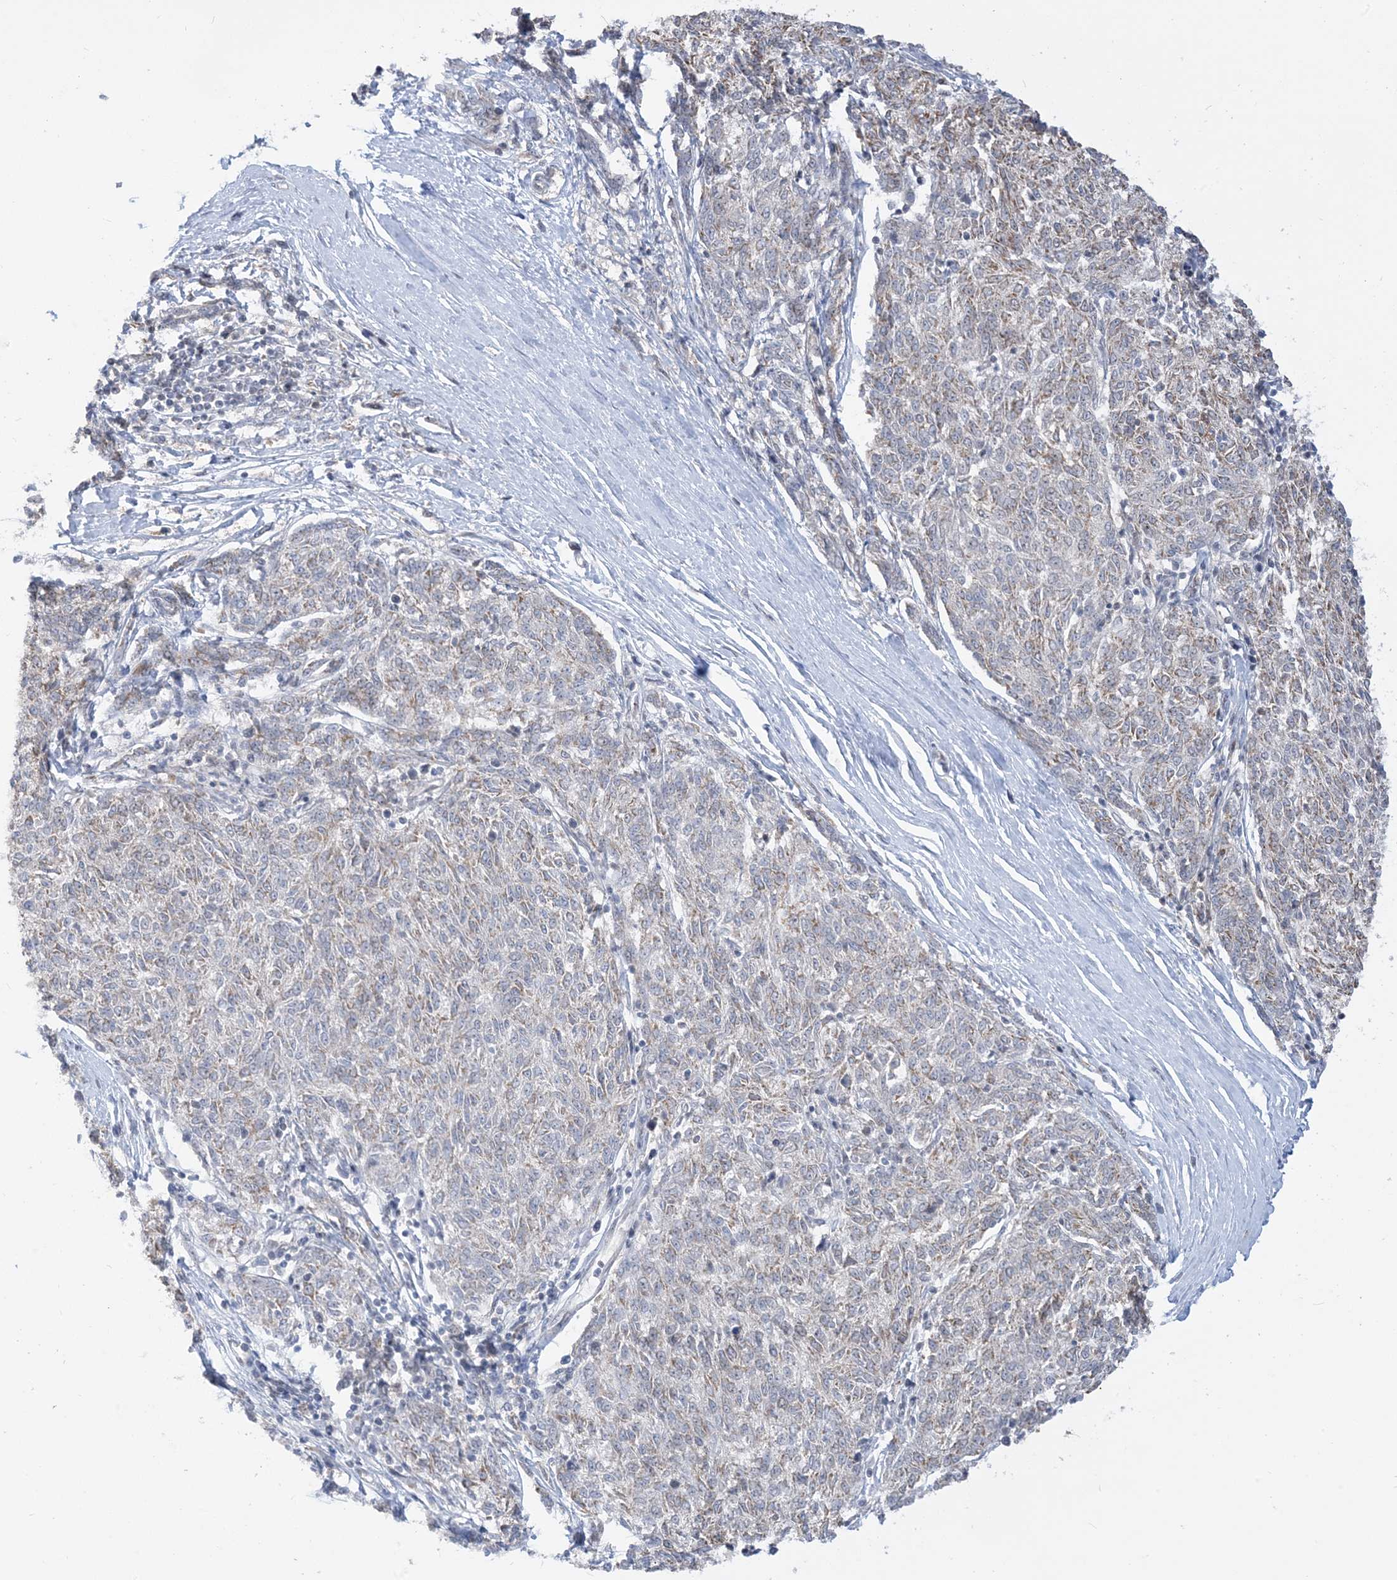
{"staining": {"intensity": "negative", "quantity": "none", "location": "none"}, "tissue": "melanoma", "cell_type": "Tumor cells", "image_type": "cancer", "snomed": [{"axis": "morphology", "description": "Malignant melanoma, NOS"}, {"axis": "topography", "description": "Skin"}], "caption": "The immunohistochemistry image has no significant positivity in tumor cells of malignant melanoma tissue.", "gene": "CASP4", "patient": {"sex": "female", "age": 72}}